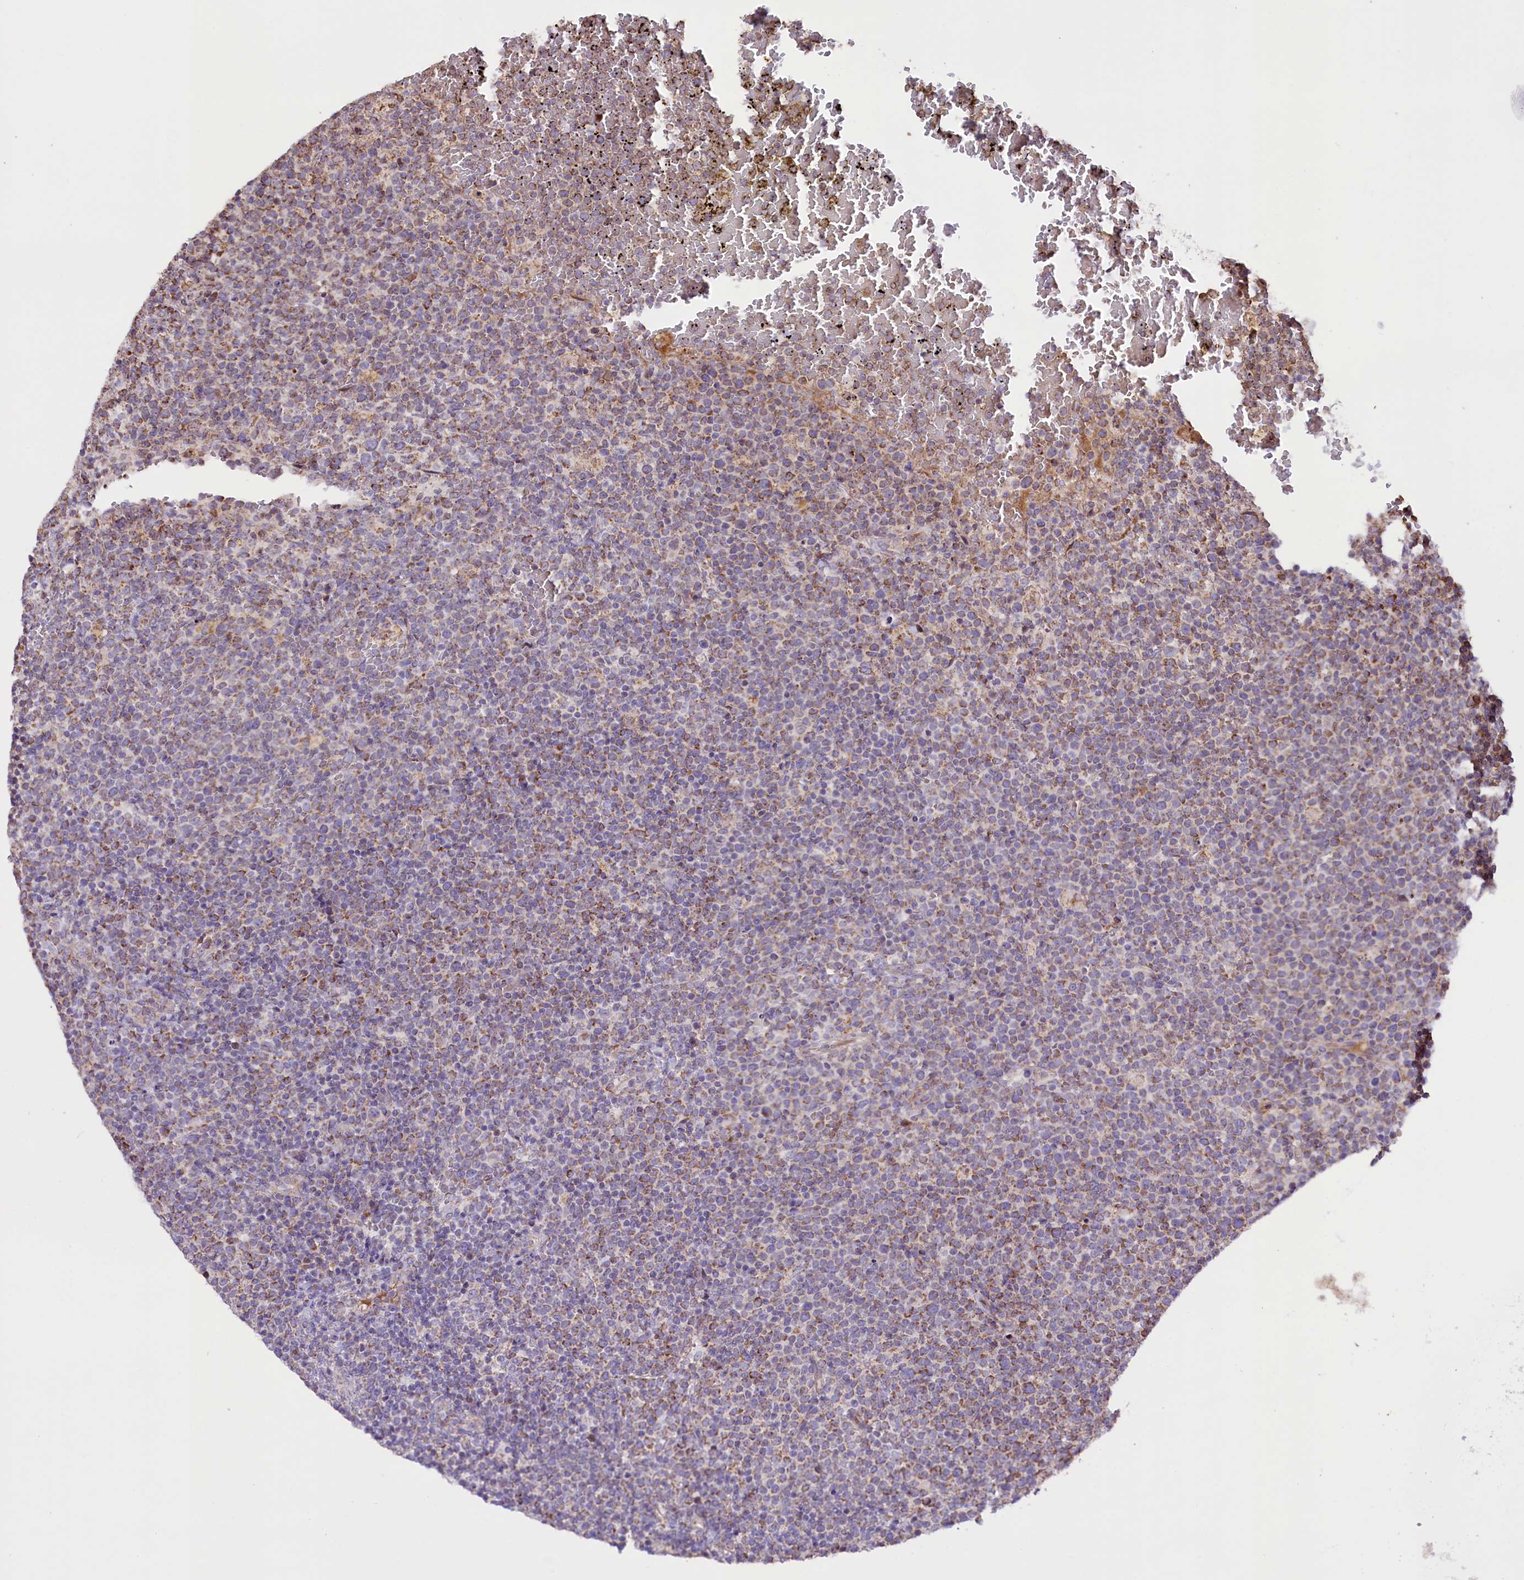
{"staining": {"intensity": "moderate", "quantity": "25%-75%", "location": "cytoplasmic/membranous"}, "tissue": "lymphoma", "cell_type": "Tumor cells", "image_type": "cancer", "snomed": [{"axis": "morphology", "description": "Malignant lymphoma, non-Hodgkin's type, High grade"}, {"axis": "topography", "description": "Lymph node"}], "caption": "Brown immunohistochemical staining in human high-grade malignant lymphoma, non-Hodgkin's type shows moderate cytoplasmic/membranous staining in about 25%-75% of tumor cells.", "gene": "ST7", "patient": {"sex": "male", "age": 61}}